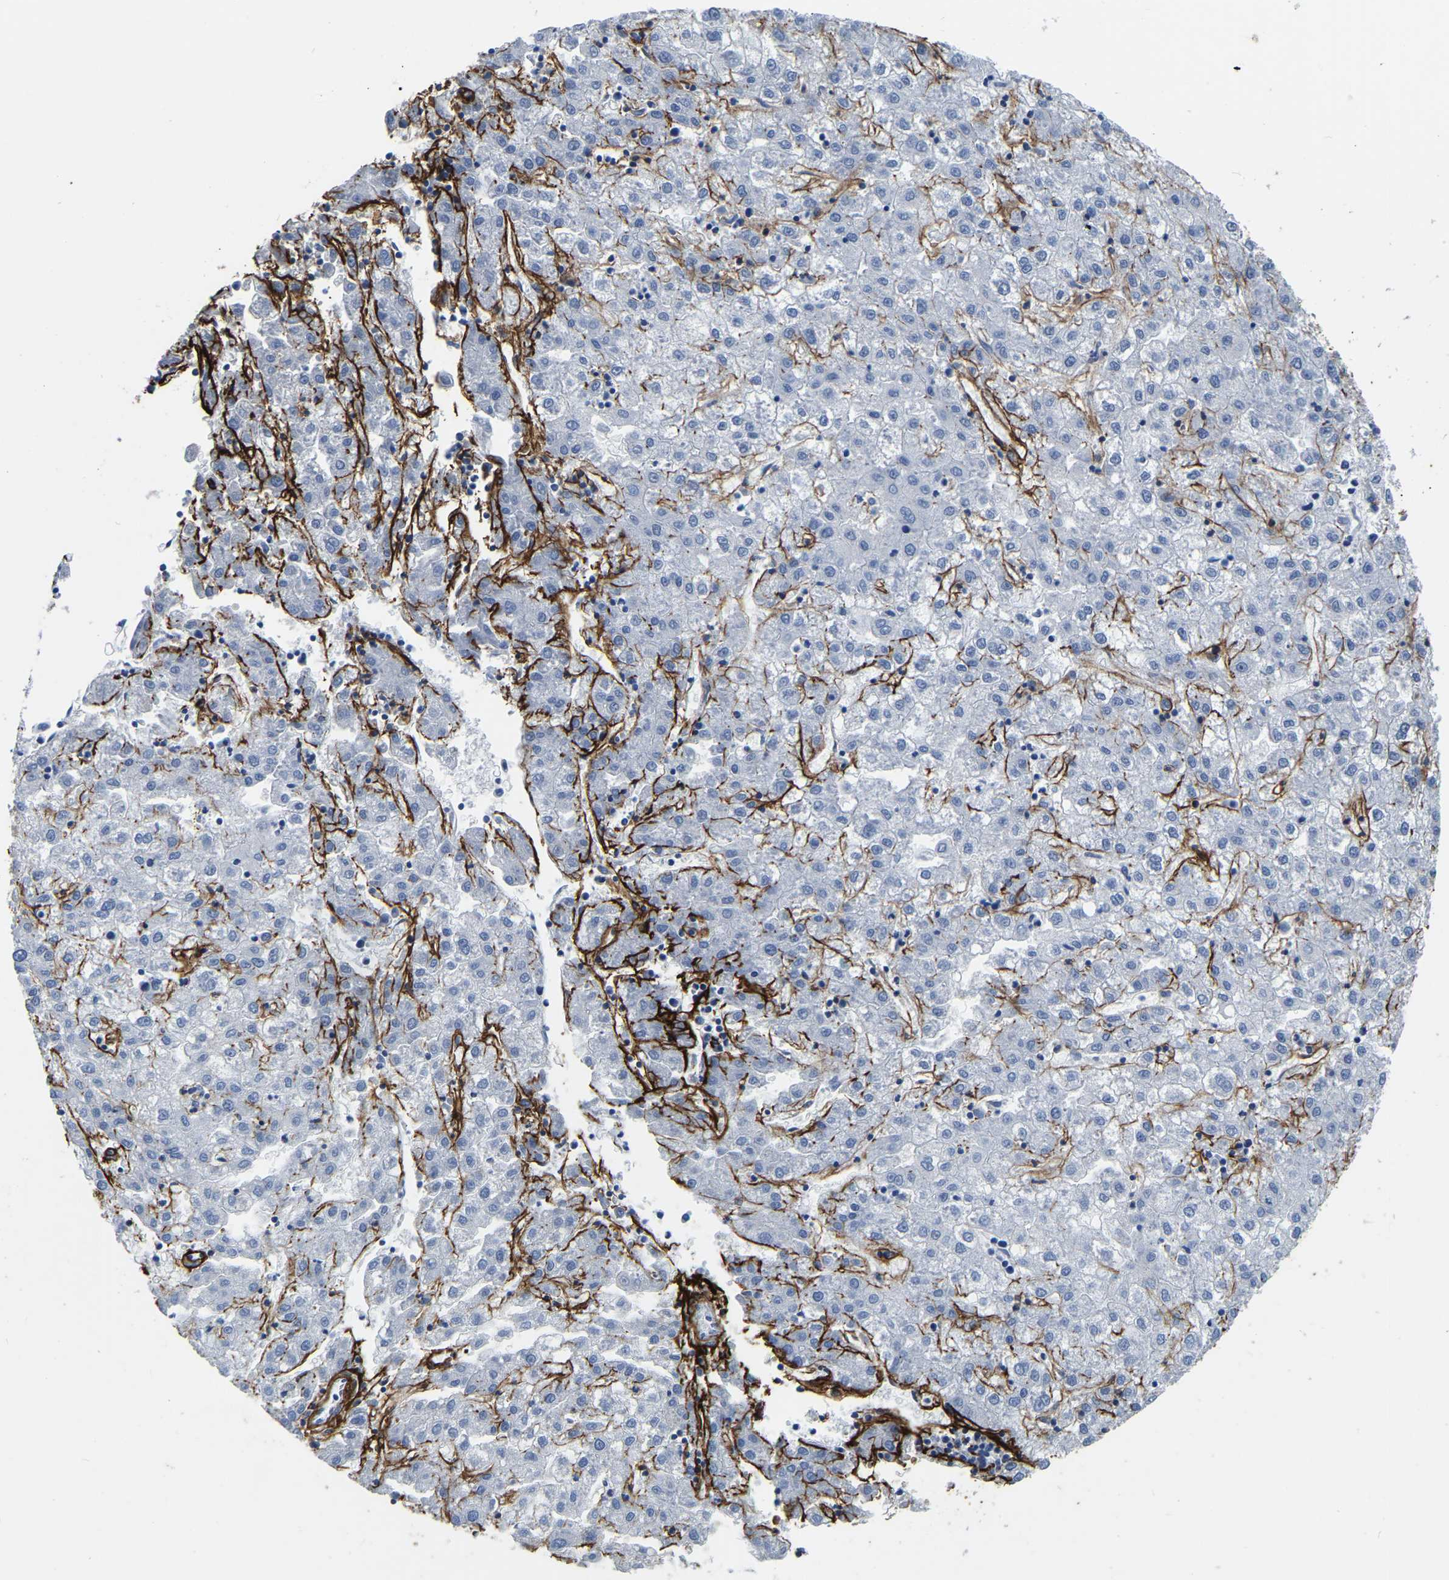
{"staining": {"intensity": "negative", "quantity": "none", "location": "none"}, "tissue": "liver cancer", "cell_type": "Tumor cells", "image_type": "cancer", "snomed": [{"axis": "morphology", "description": "Carcinoma, Hepatocellular, NOS"}, {"axis": "topography", "description": "Liver"}], "caption": "A high-resolution image shows immunohistochemistry staining of hepatocellular carcinoma (liver), which shows no significant positivity in tumor cells. (DAB (3,3'-diaminobenzidine) immunohistochemistry, high magnification).", "gene": "COL6A1", "patient": {"sex": "male", "age": 72}}